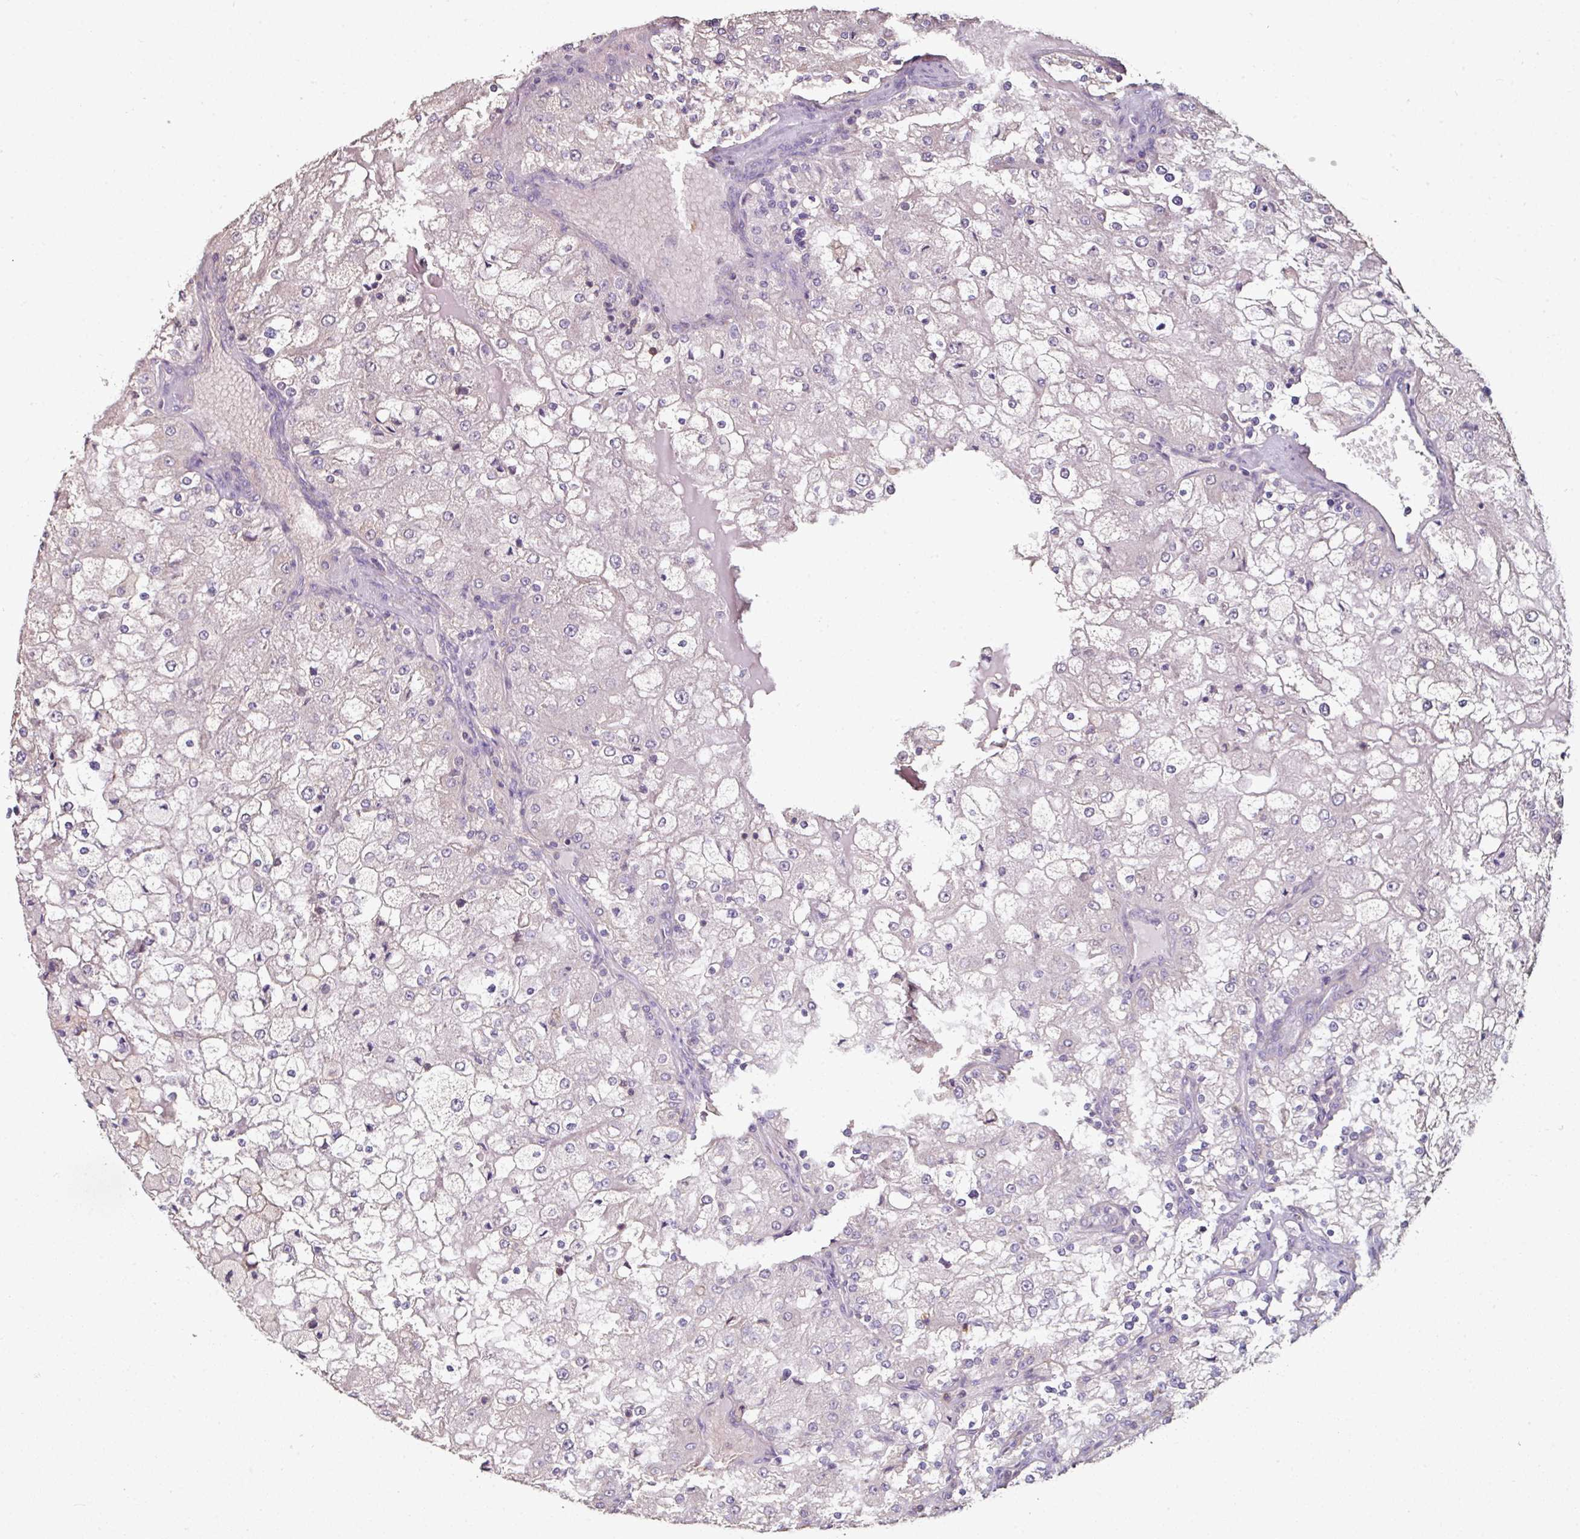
{"staining": {"intensity": "negative", "quantity": "none", "location": "none"}, "tissue": "renal cancer", "cell_type": "Tumor cells", "image_type": "cancer", "snomed": [{"axis": "morphology", "description": "Adenocarcinoma, NOS"}, {"axis": "topography", "description": "Kidney"}], "caption": "This is a micrograph of IHC staining of renal cancer (adenocarcinoma), which shows no staining in tumor cells.", "gene": "OLFML2B", "patient": {"sex": "female", "age": 74}}